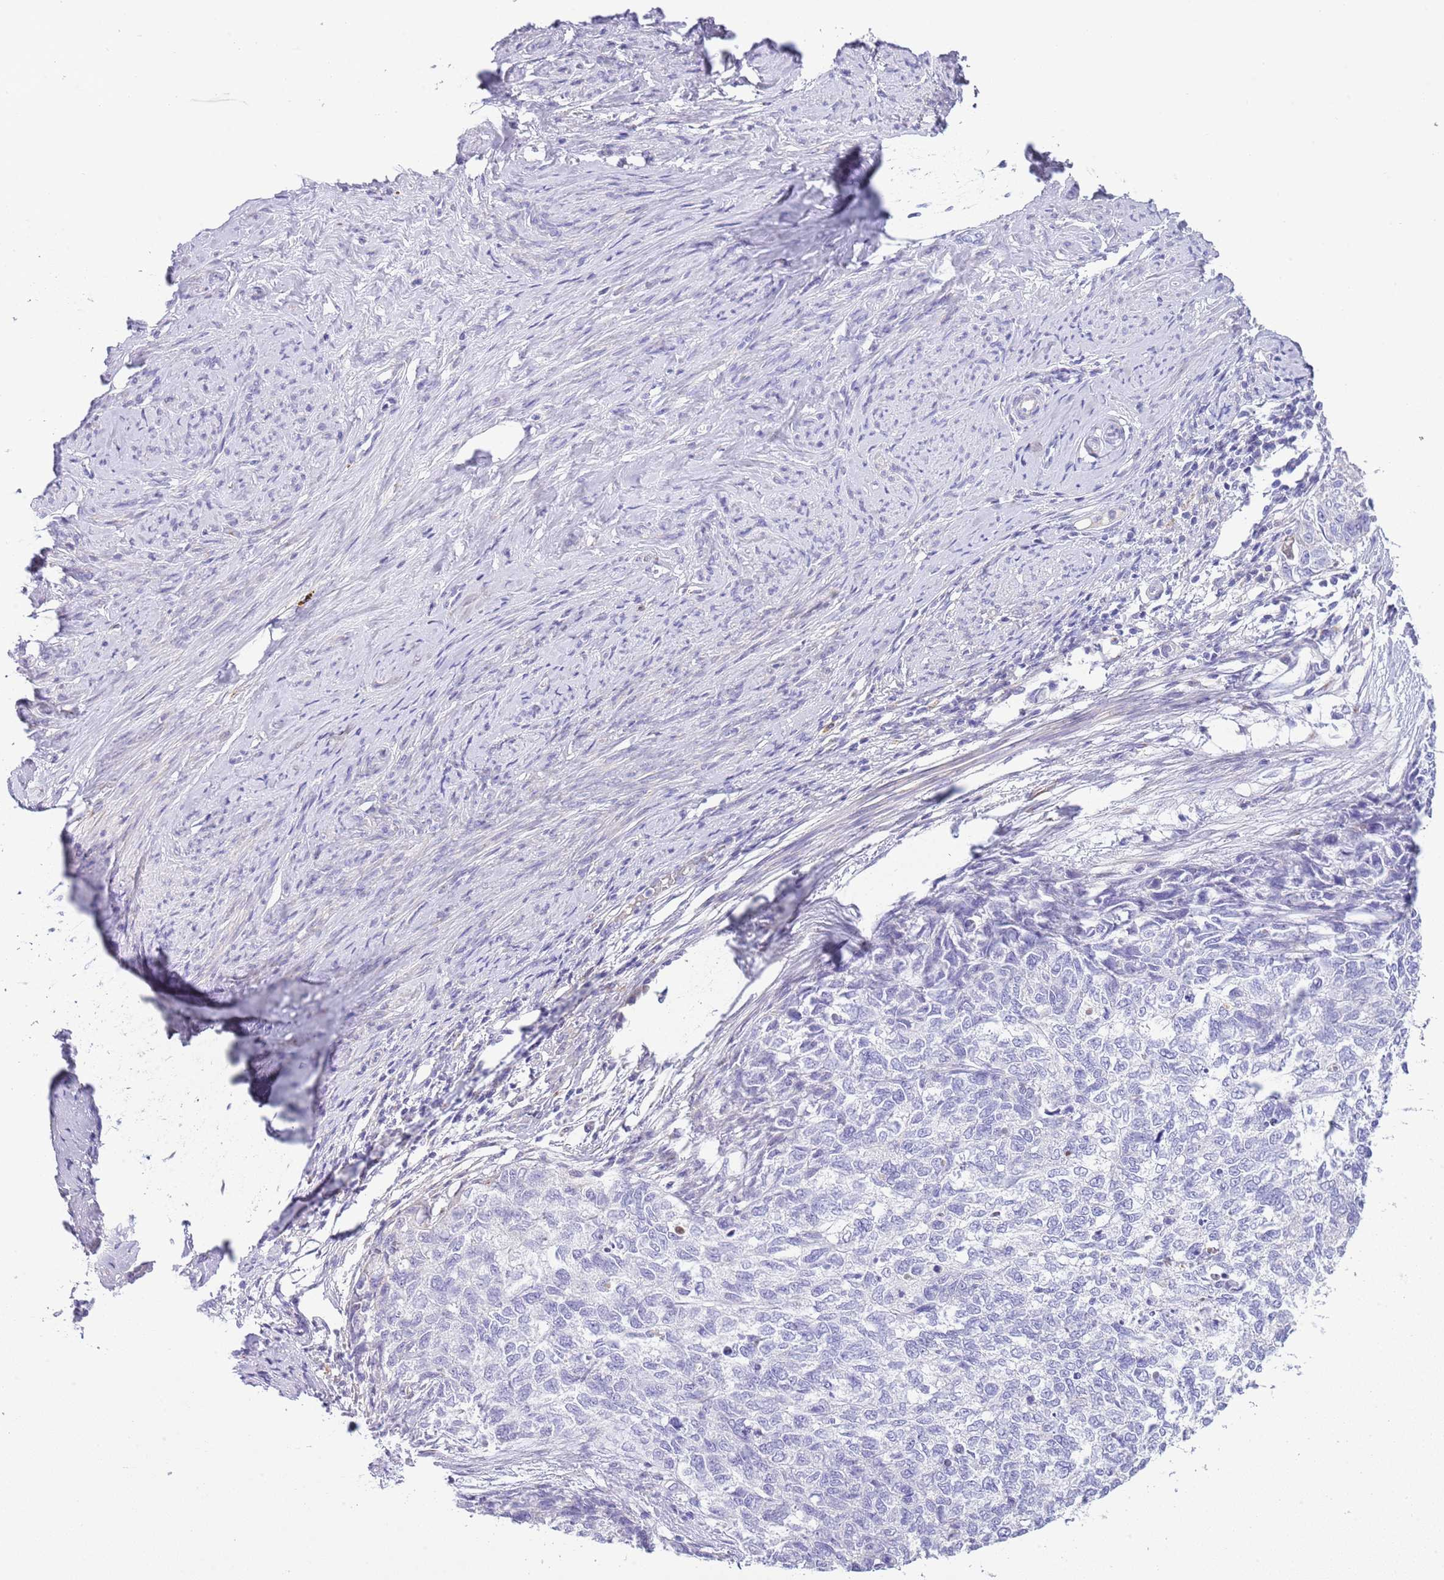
{"staining": {"intensity": "negative", "quantity": "none", "location": "none"}, "tissue": "cervical cancer", "cell_type": "Tumor cells", "image_type": "cancer", "snomed": [{"axis": "morphology", "description": "Squamous cell carcinoma, NOS"}, {"axis": "topography", "description": "Cervix"}], "caption": "DAB (3,3'-diaminobenzidine) immunohistochemical staining of squamous cell carcinoma (cervical) shows no significant staining in tumor cells.", "gene": "ABHD17C", "patient": {"sex": "female", "age": 63}}